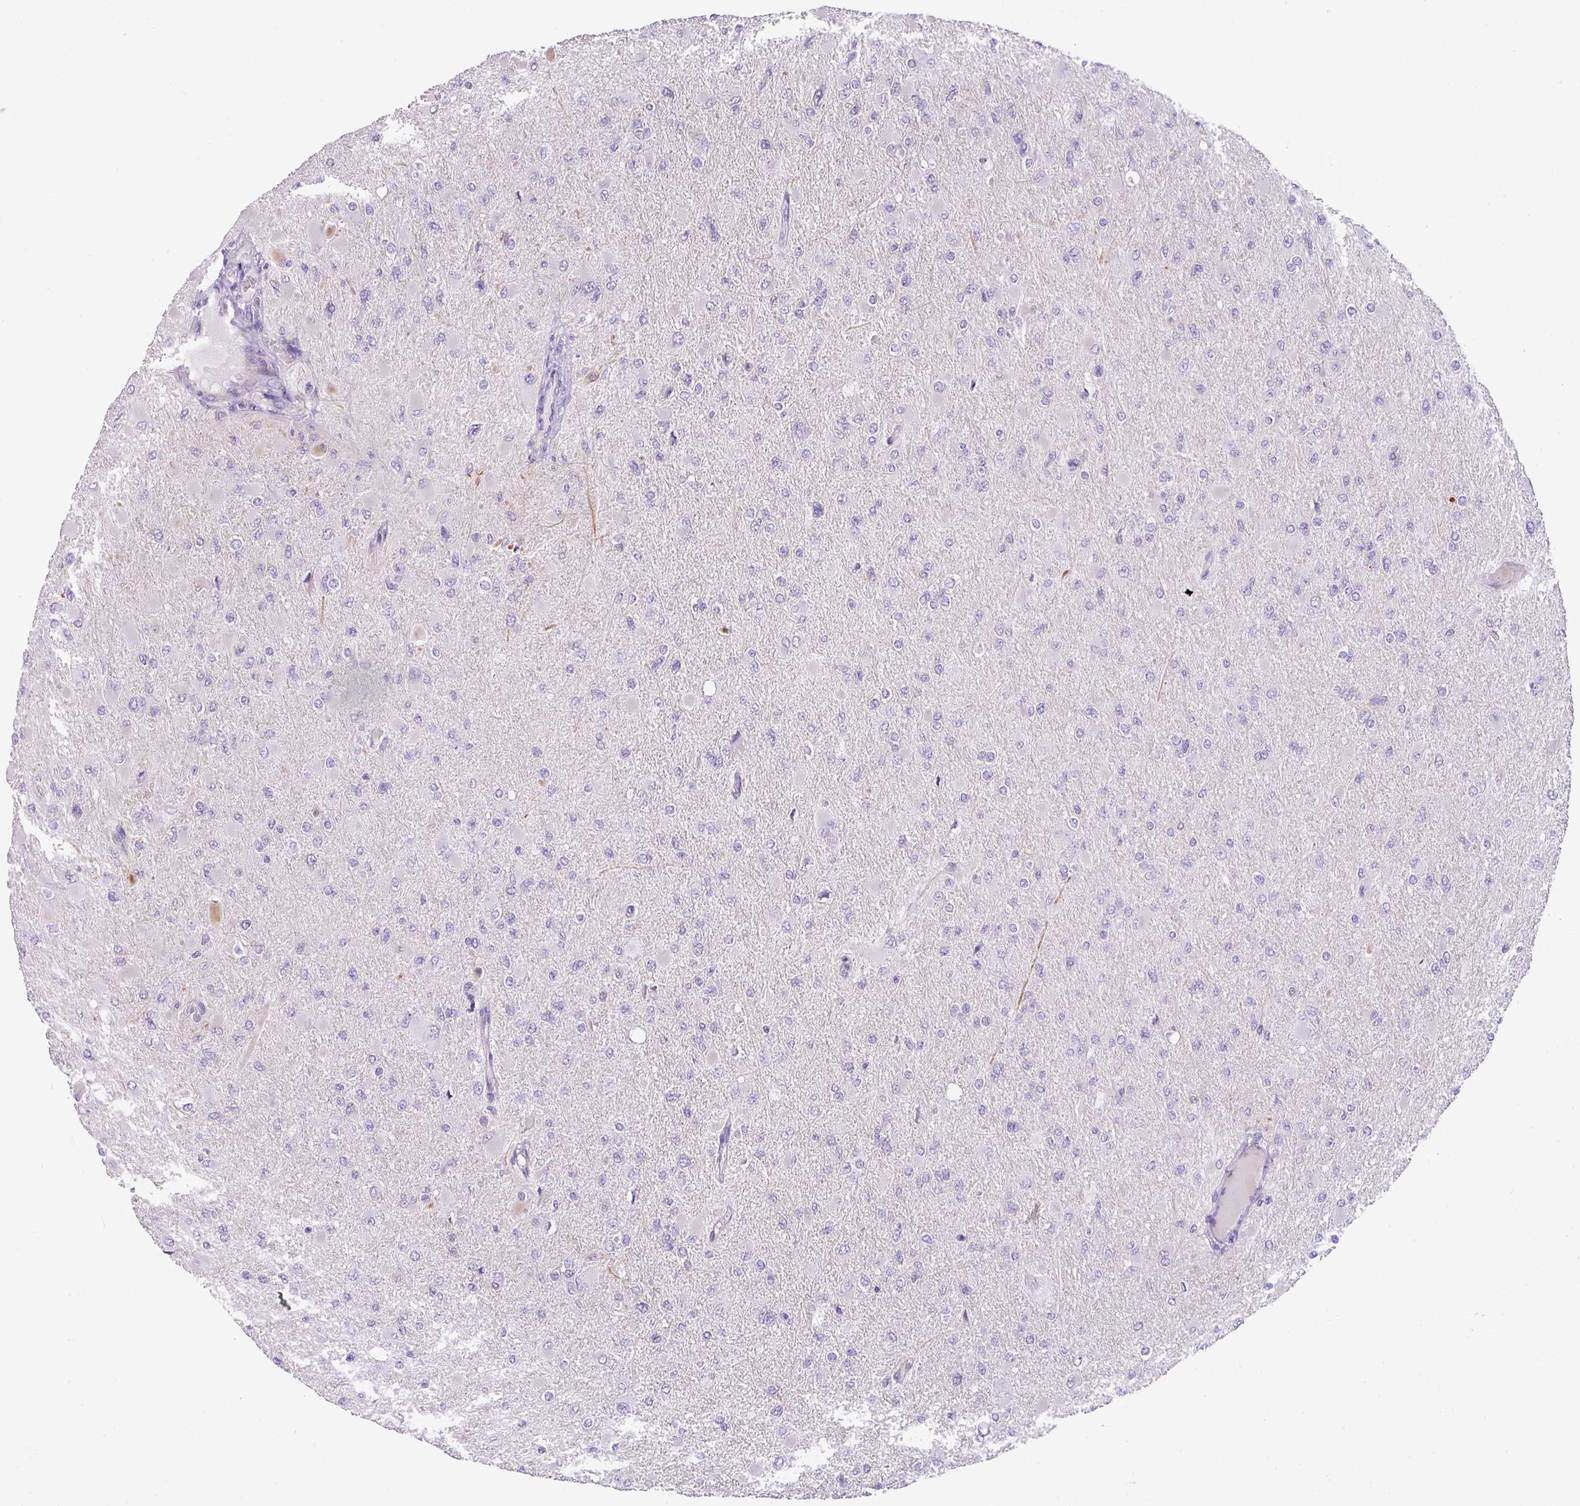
{"staining": {"intensity": "negative", "quantity": "none", "location": "none"}, "tissue": "glioma", "cell_type": "Tumor cells", "image_type": "cancer", "snomed": [{"axis": "morphology", "description": "Glioma, malignant, High grade"}, {"axis": "topography", "description": "Cerebral cortex"}], "caption": "Histopathology image shows no protein expression in tumor cells of malignant high-grade glioma tissue.", "gene": "ENSG00000273748", "patient": {"sex": "female", "age": 36}}